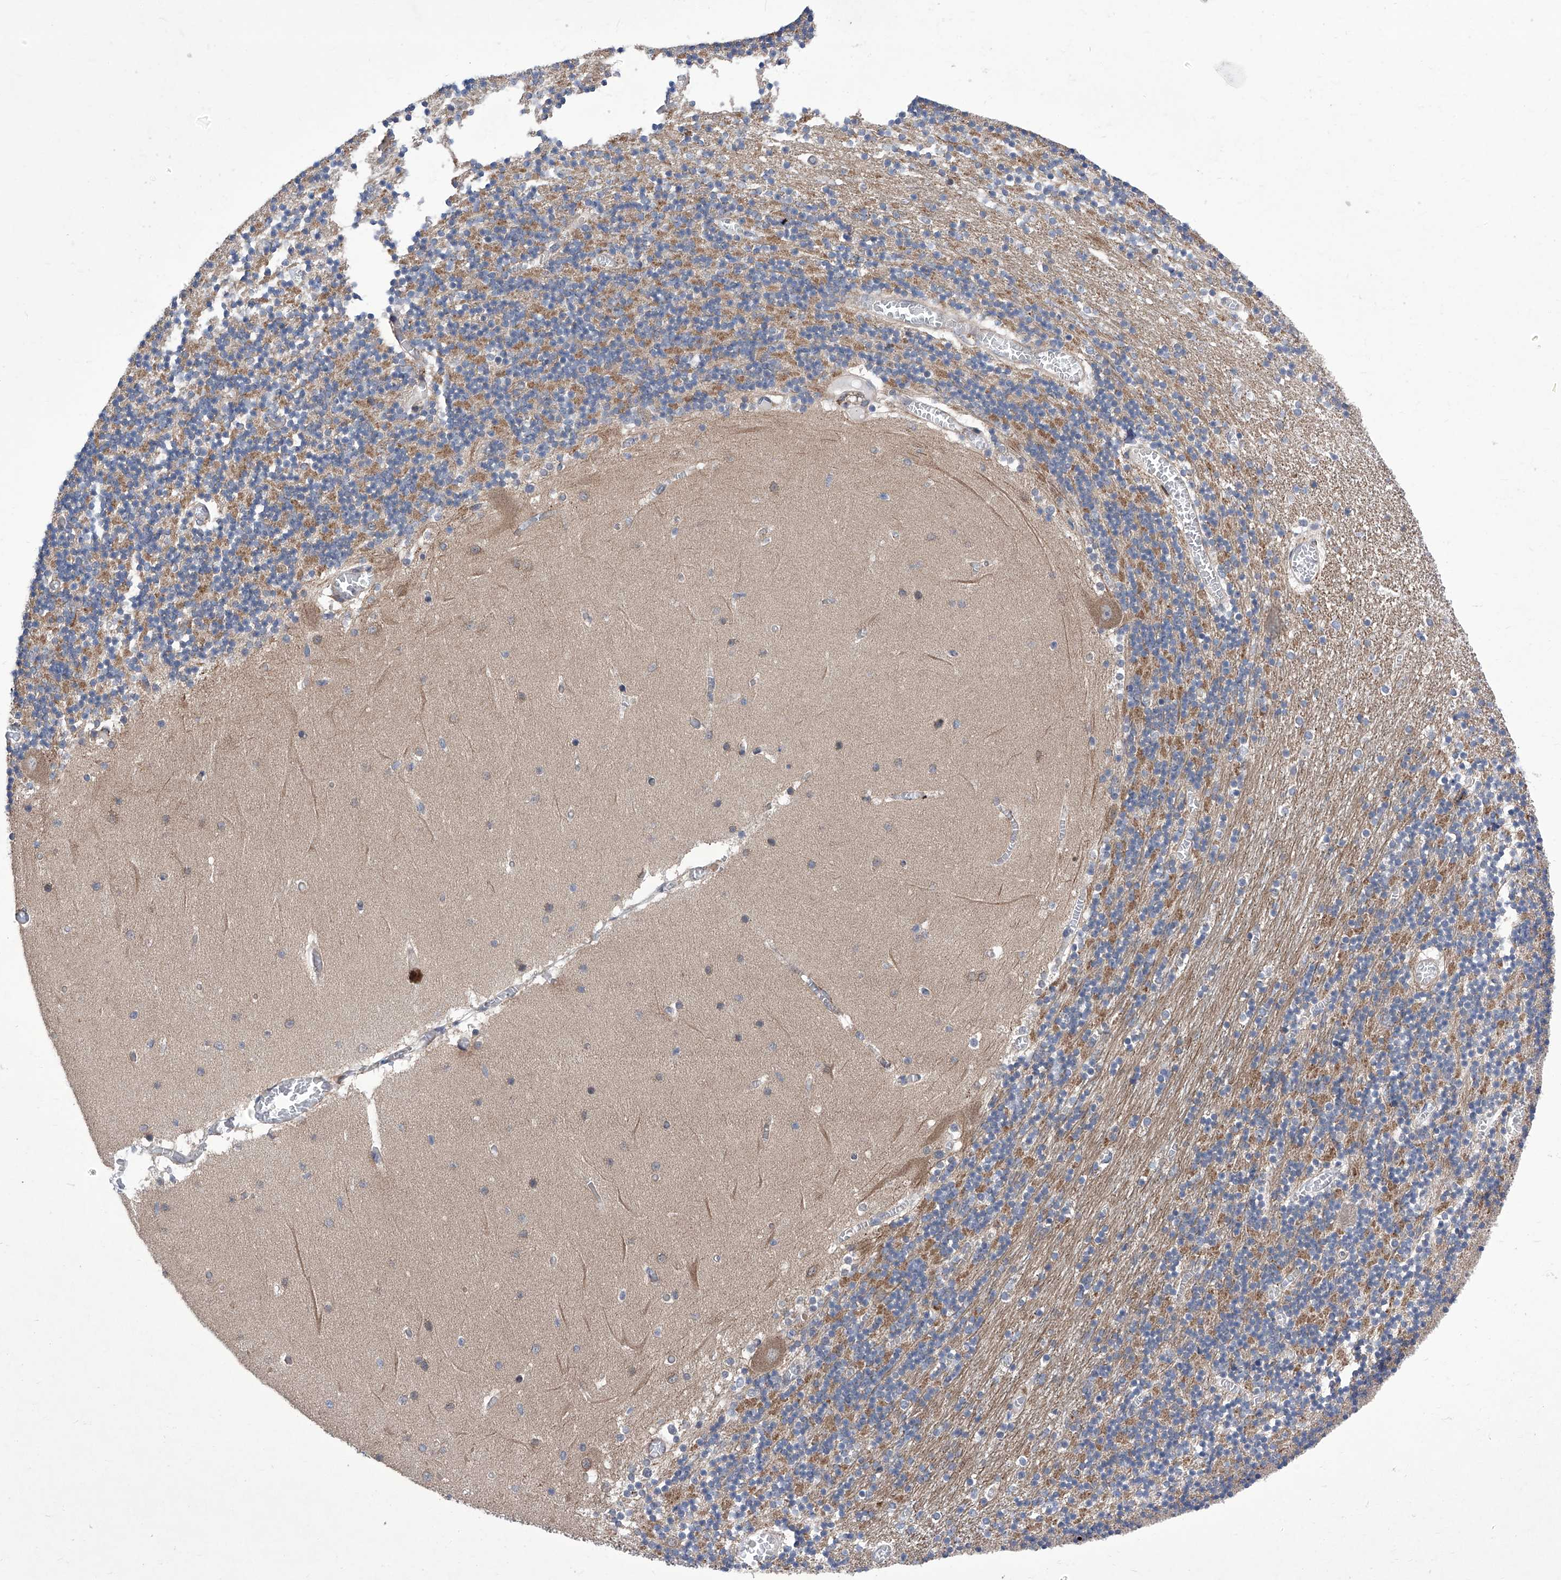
{"staining": {"intensity": "moderate", "quantity": "25%-75%", "location": "cytoplasmic/membranous"}, "tissue": "cerebellum", "cell_type": "Cells in granular layer", "image_type": "normal", "snomed": [{"axis": "morphology", "description": "Normal tissue, NOS"}, {"axis": "topography", "description": "Cerebellum"}], "caption": "Immunohistochemical staining of unremarkable human cerebellum exhibits 25%-75% levels of moderate cytoplasmic/membranous protein expression in about 25%-75% of cells in granular layer.", "gene": "KTI12", "patient": {"sex": "female", "age": 28}}